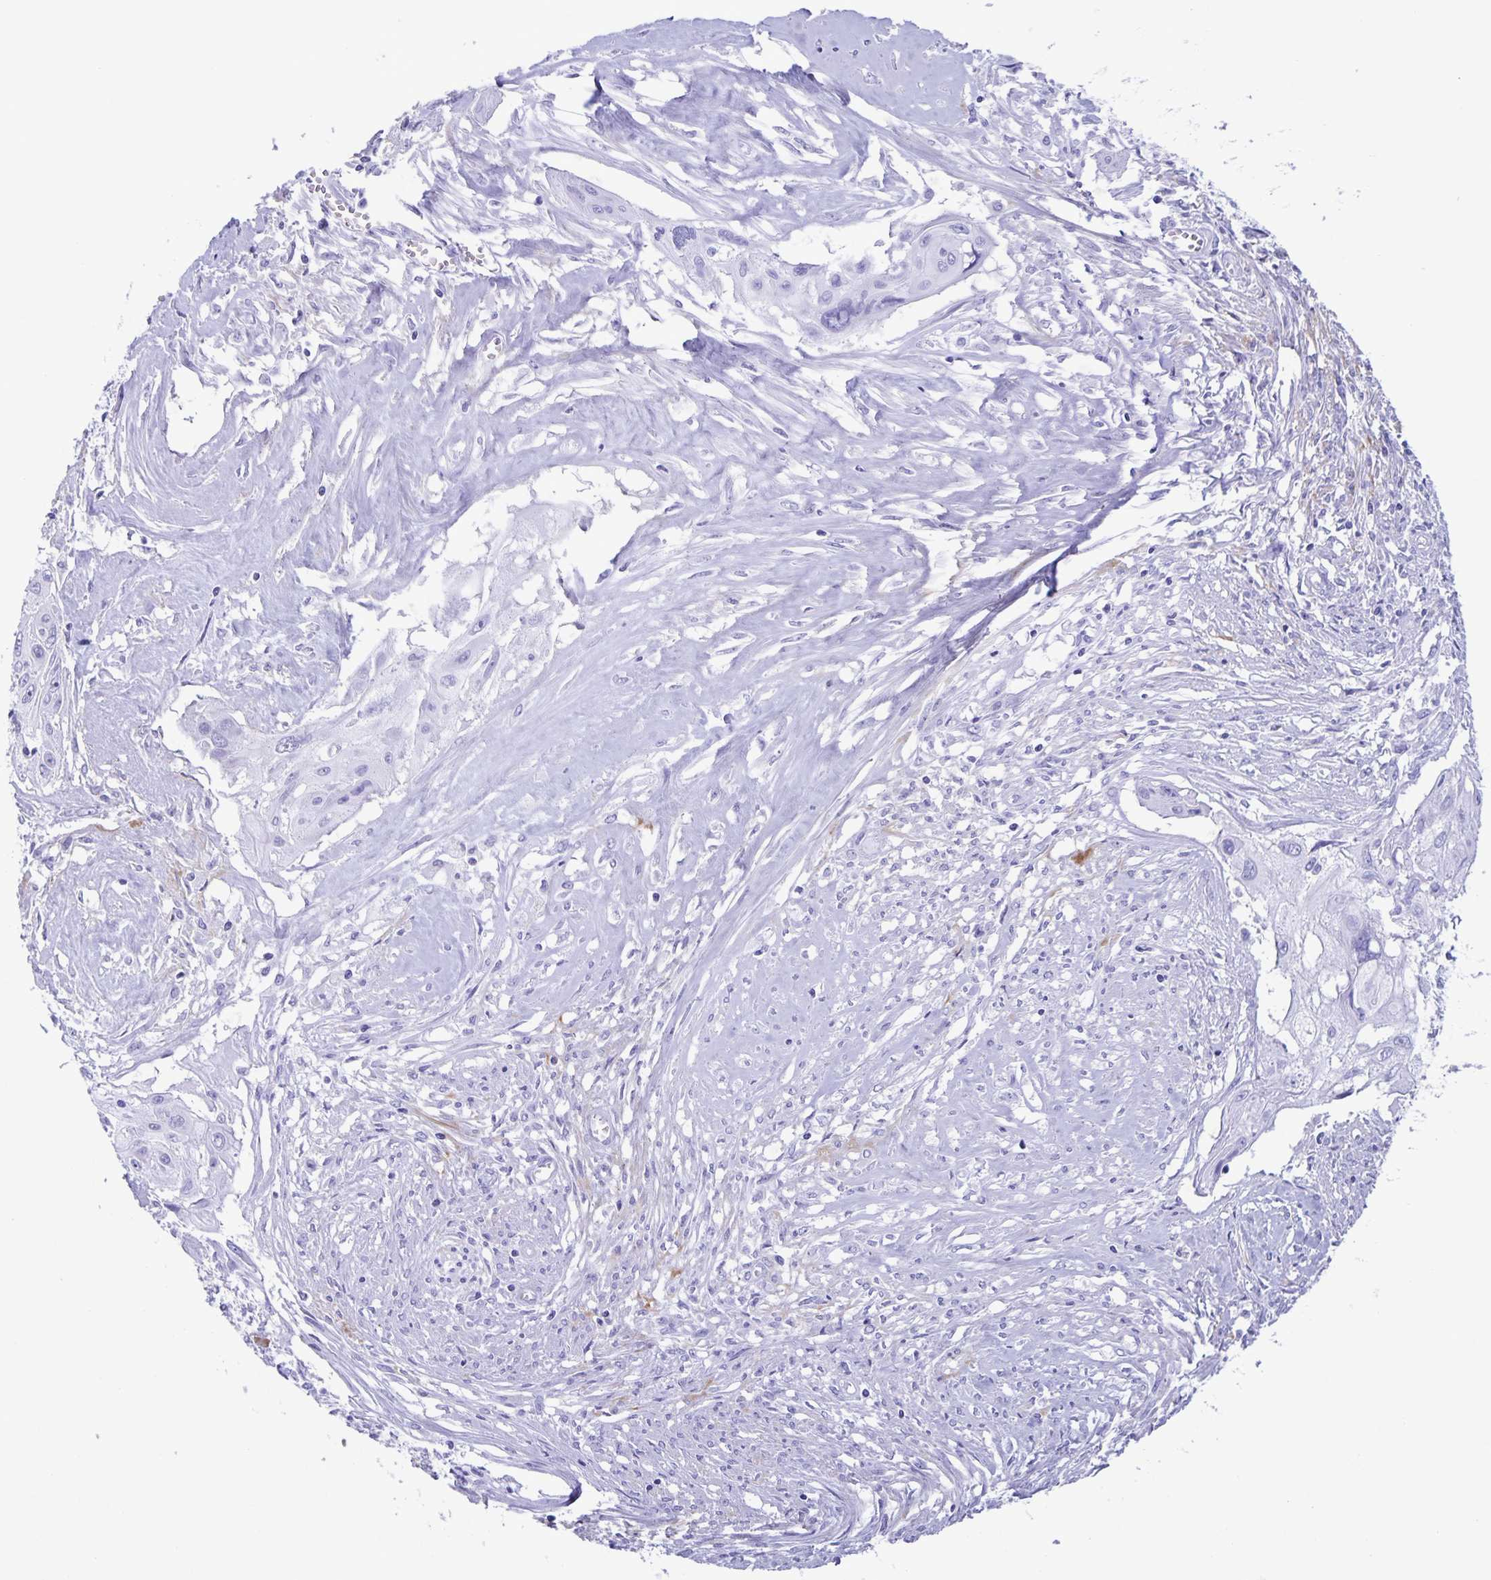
{"staining": {"intensity": "negative", "quantity": "none", "location": "none"}, "tissue": "cervical cancer", "cell_type": "Tumor cells", "image_type": "cancer", "snomed": [{"axis": "morphology", "description": "Squamous cell carcinoma, NOS"}, {"axis": "topography", "description": "Cervix"}], "caption": "Tumor cells show no significant expression in cervical squamous cell carcinoma.", "gene": "AQP4", "patient": {"sex": "female", "age": 49}}